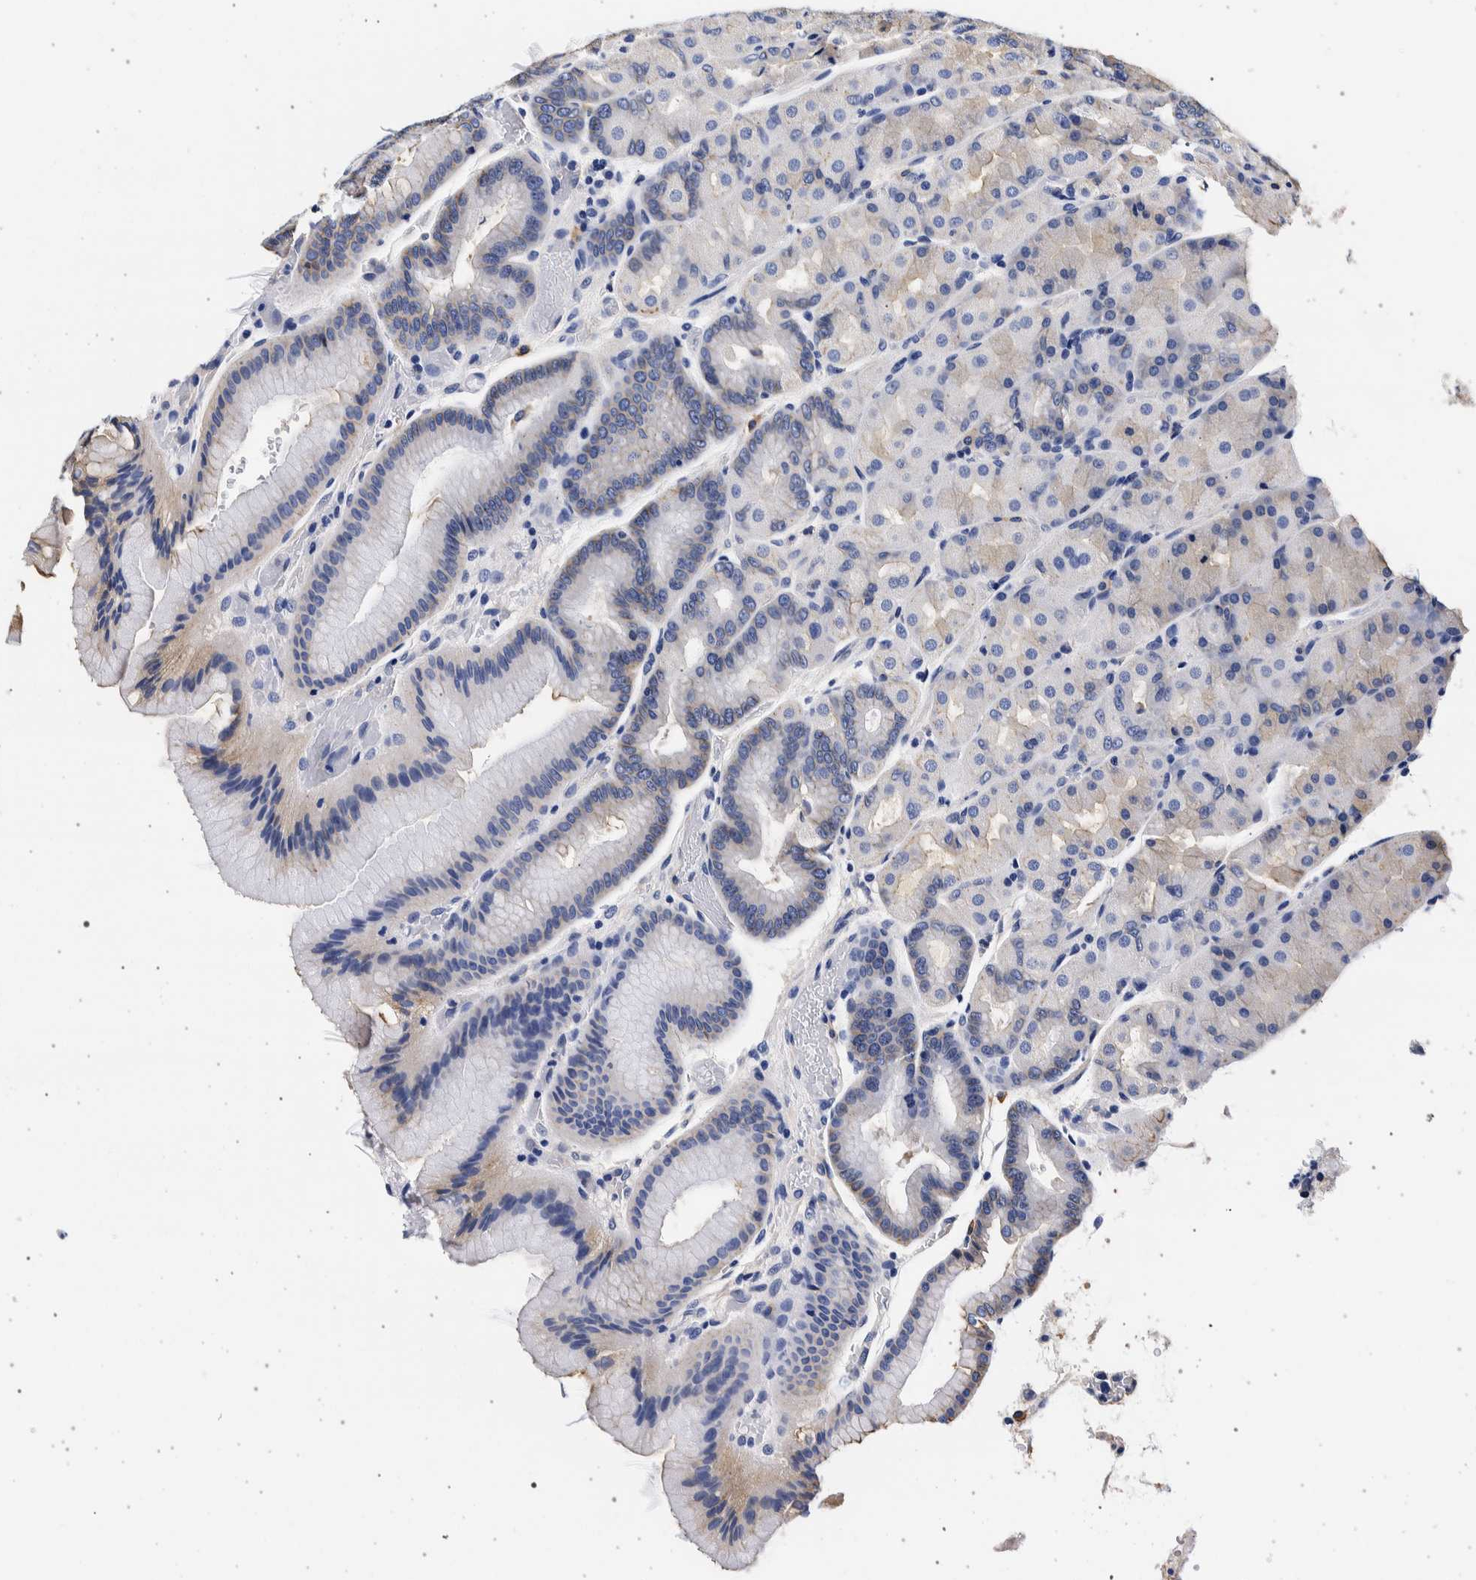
{"staining": {"intensity": "weak", "quantity": "<25%", "location": "cytoplasmic/membranous"}, "tissue": "stomach", "cell_type": "Glandular cells", "image_type": "normal", "snomed": [{"axis": "morphology", "description": "Normal tissue, NOS"}, {"axis": "morphology", "description": "Carcinoid, malignant, NOS"}, {"axis": "topography", "description": "Stomach, upper"}], "caption": "This is a photomicrograph of immunohistochemistry (IHC) staining of normal stomach, which shows no expression in glandular cells. (Stains: DAB (3,3'-diaminobenzidine) immunohistochemistry with hematoxylin counter stain, Microscopy: brightfield microscopy at high magnification).", "gene": "NIBAN2", "patient": {"sex": "male", "age": 39}}